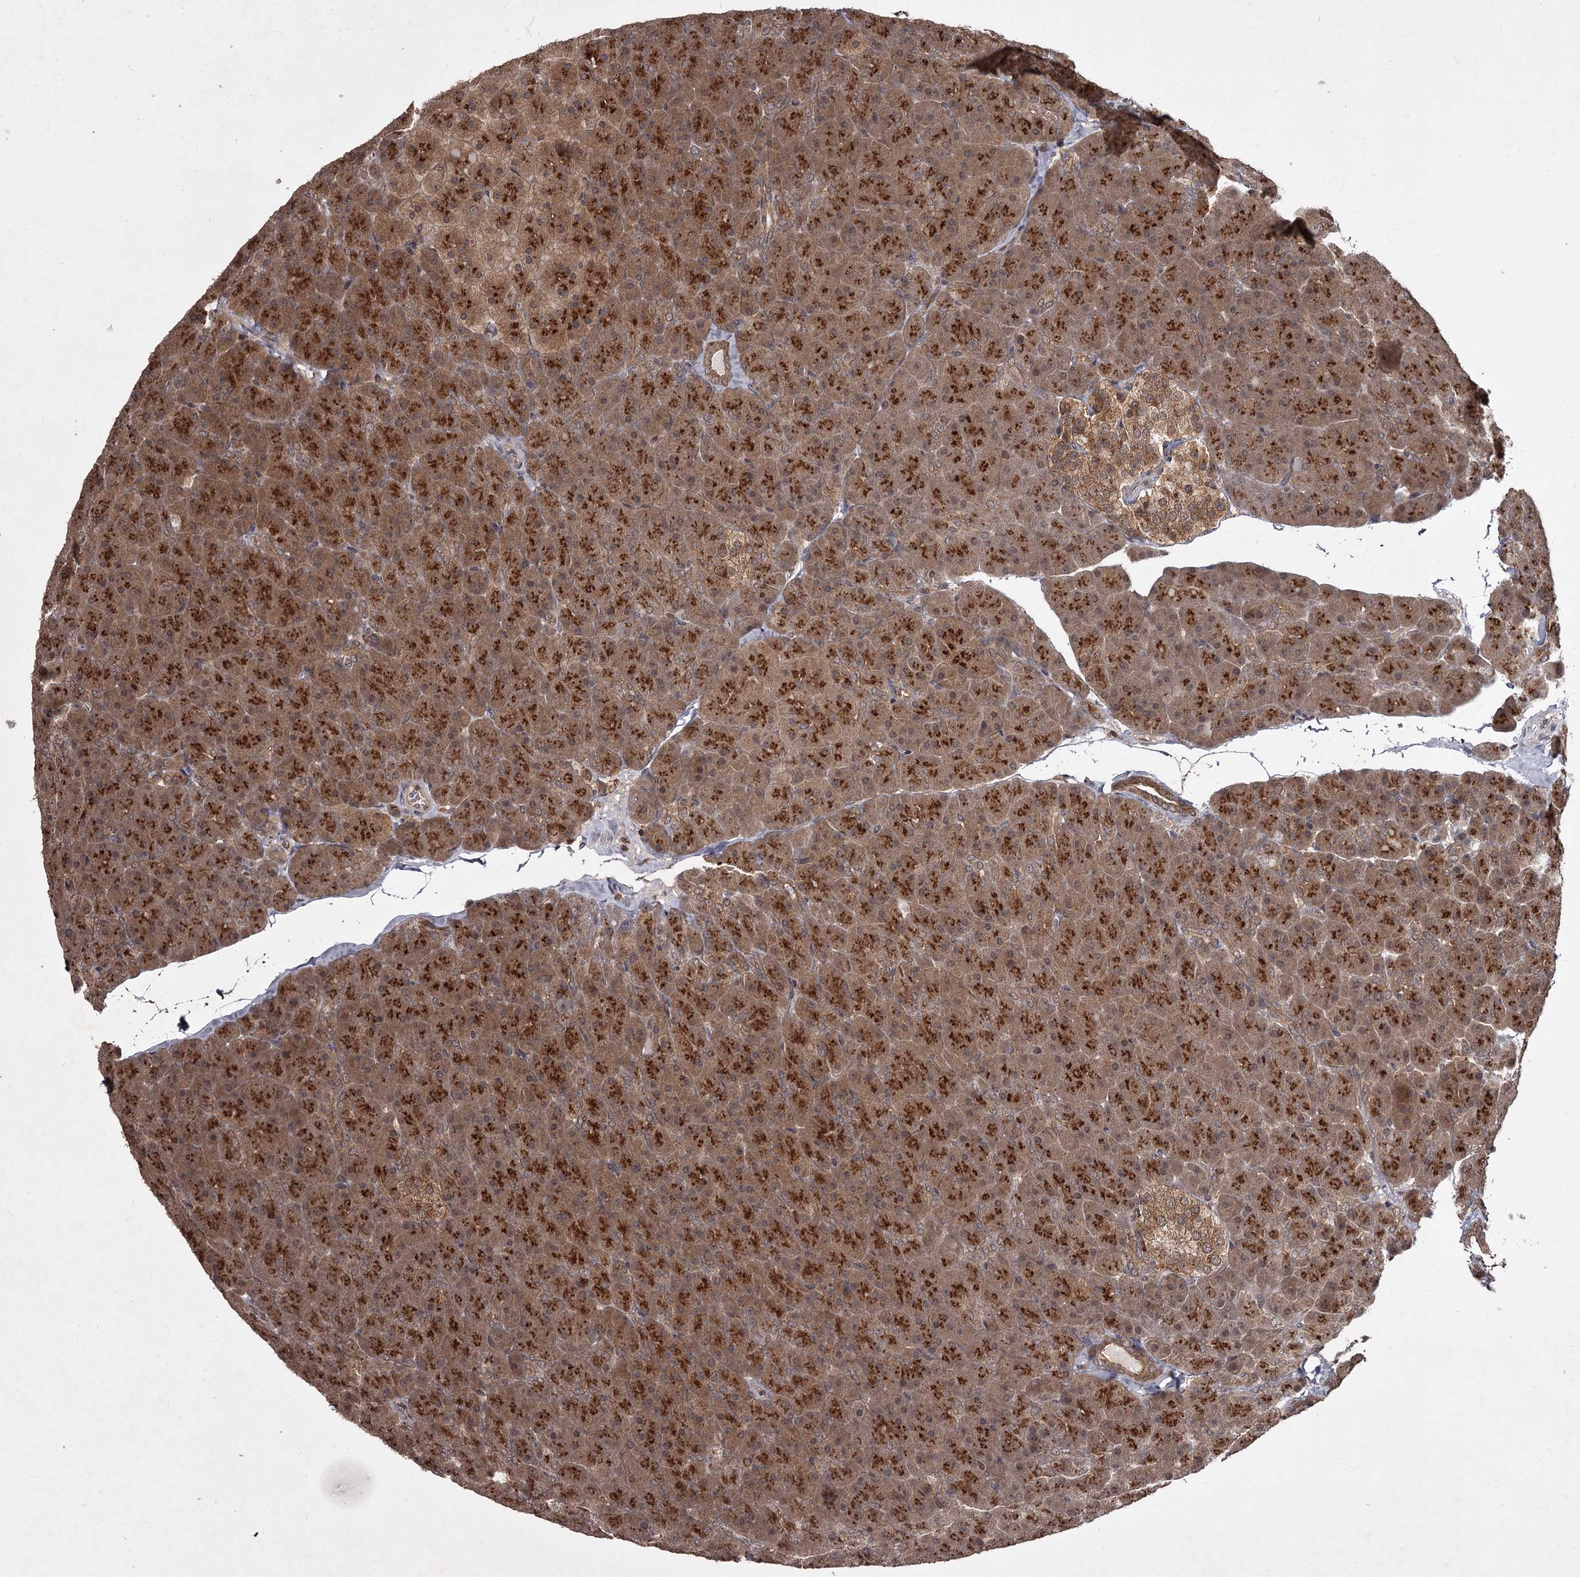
{"staining": {"intensity": "strong", "quantity": ">75%", "location": "cytoplasmic/membranous"}, "tissue": "pancreas", "cell_type": "Exocrine glandular cells", "image_type": "normal", "snomed": [{"axis": "morphology", "description": "Normal tissue, NOS"}, {"axis": "topography", "description": "Pancreas"}], "caption": "This histopathology image reveals immunohistochemistry (IHC) staining of normal human pancreas, with high strong cytoplasmic/membranous expression in approximately >75% of exocrine glandular cells.", "gene": "TBC1D23", "patient": {"sex": "male", "age": 36}}